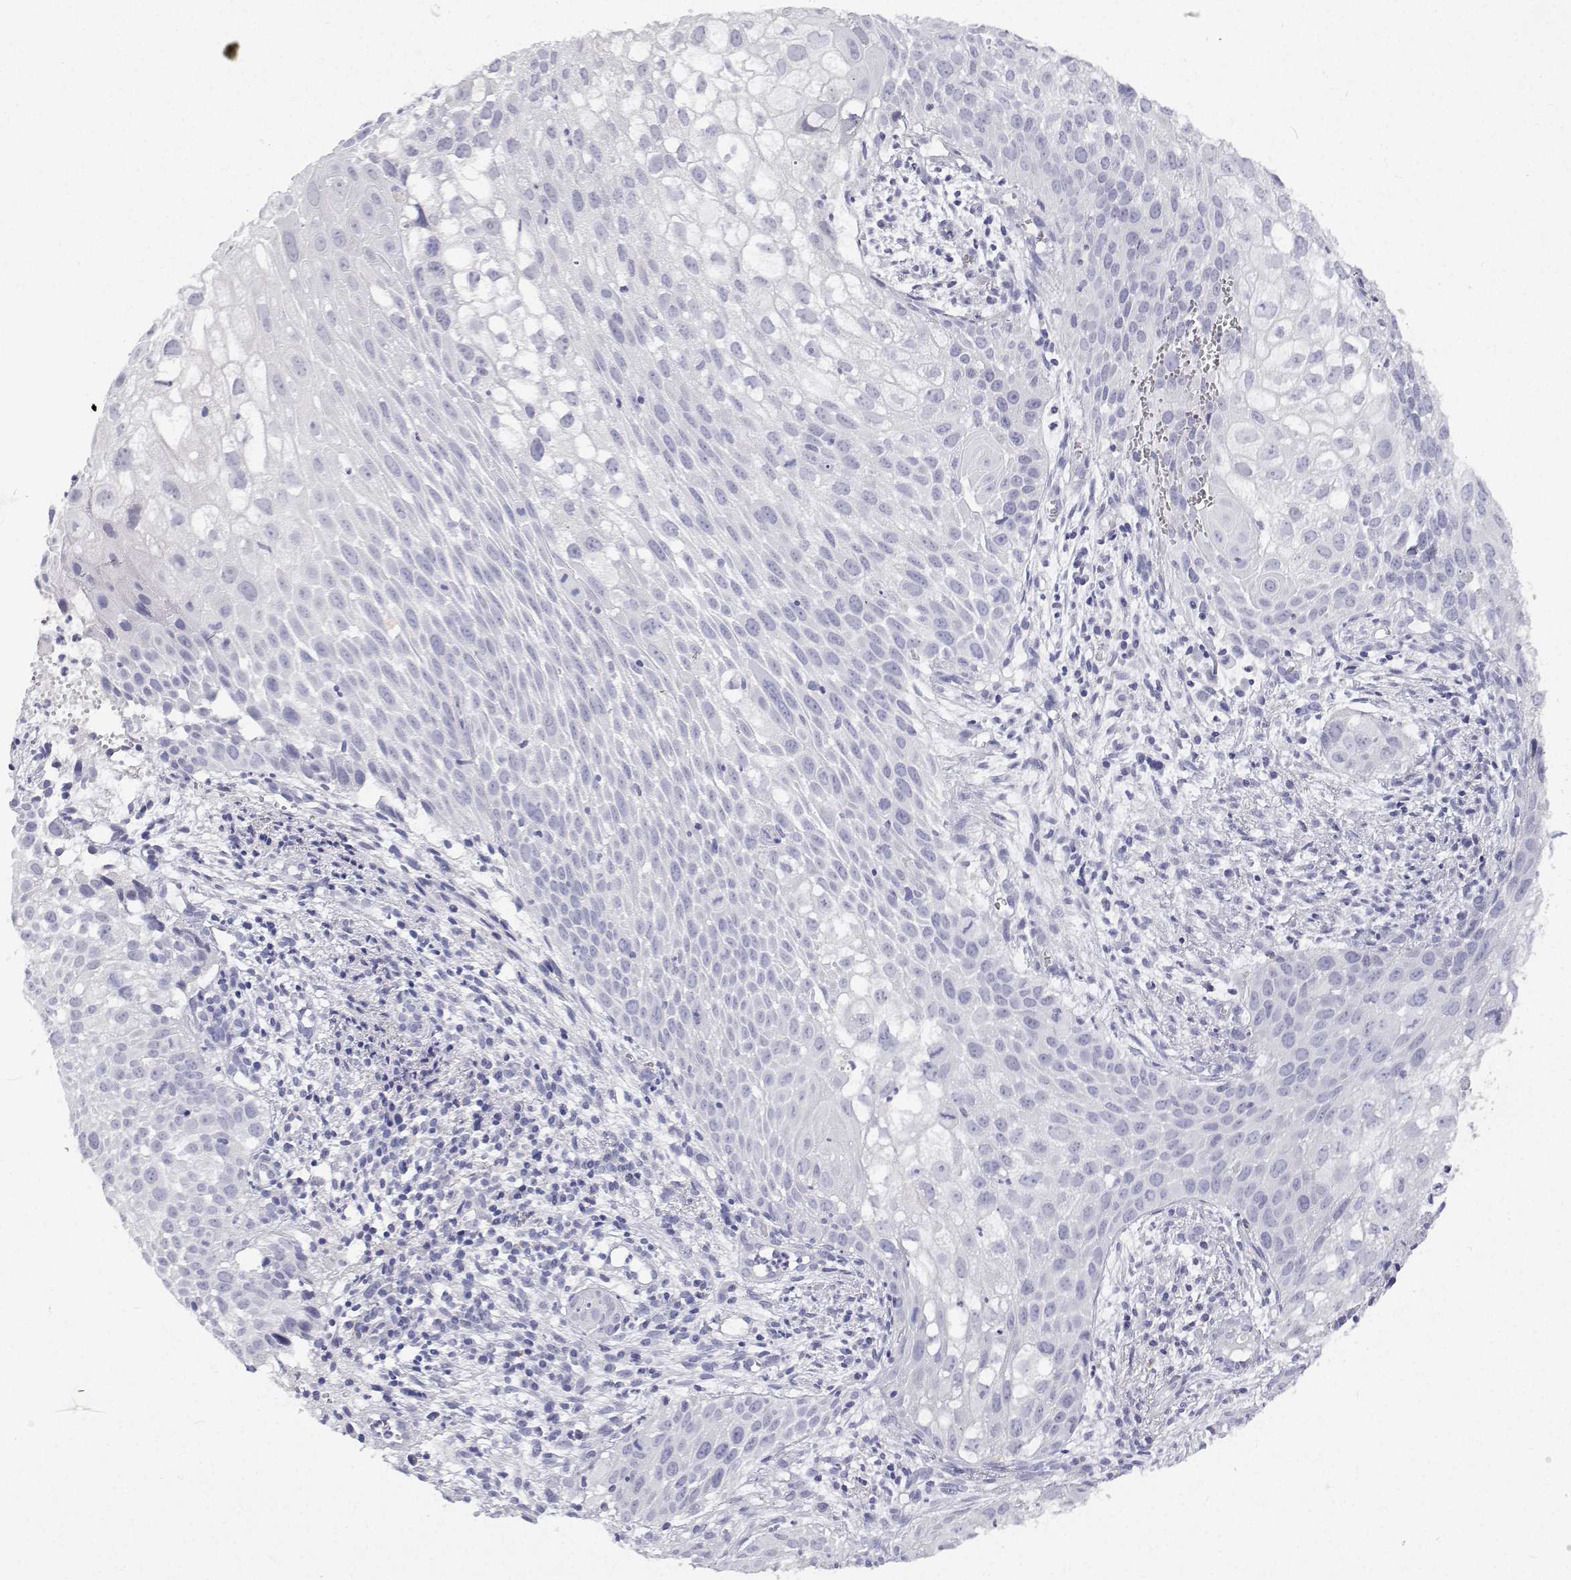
{"staining": {"intensity": "negative", "quantity": "none", "location": "none"}, "tissue": "cervical cancer", "cell_type": "Tumor cells", "image_type": "cancer", "snomed": [{"axis": "morphology", "description": "Squamous cell carcinoma, NOS"}, {"axis": "topography", "description": "Cervix"}], "caption": "IHC of human cervical squamous cell carcinoma shows no expression in tumor cells. (Brightfield microscopy of DAB (3,3'-diaminobenzidine) IHC at high magnification).", "gene": "NCR2", "patient": {"sex": "female", "age": 53}}